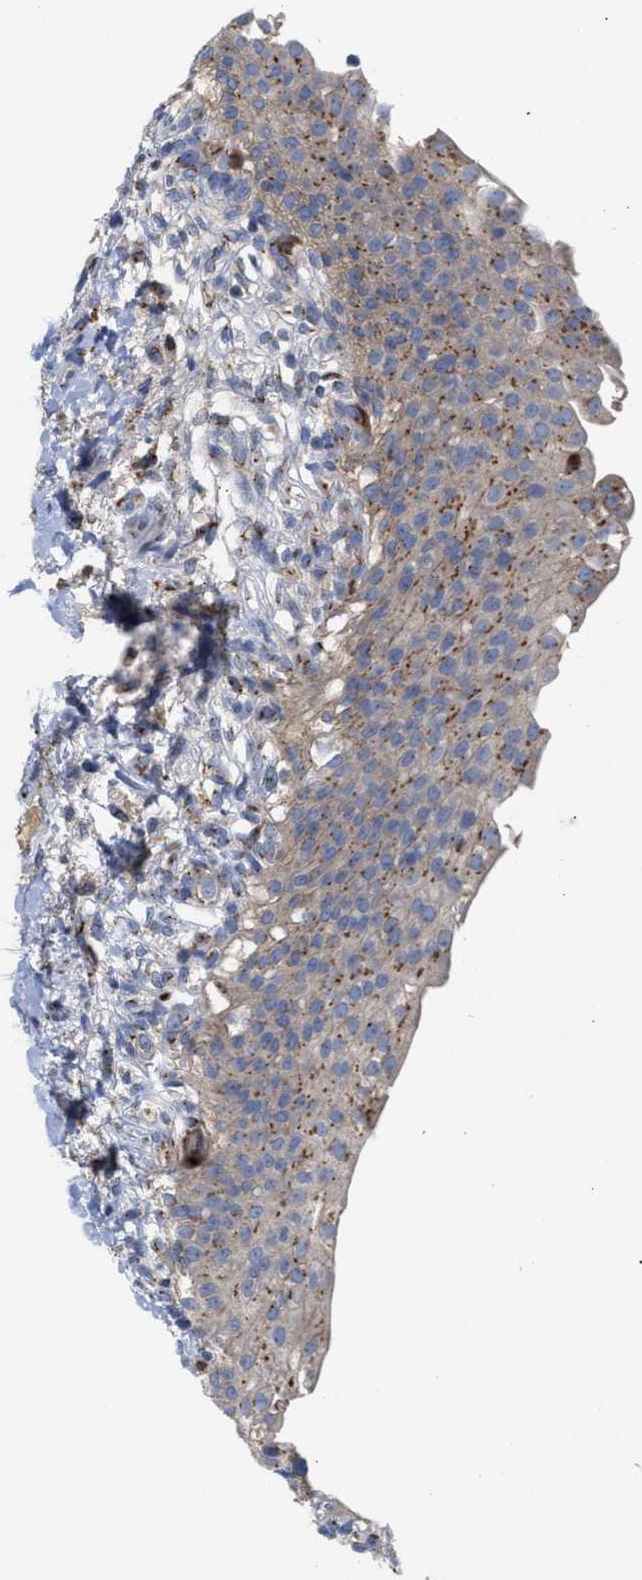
{"staining": {"intensity": "moderate", "quantity": "<25%", "location": "cytoplasmic/membranous"}, "tissue": "urinary bladder", "cell_type": "Urothelial cells", "image_type": "normal", "snomed": [{"axis": "morphology", "description": "Normal tissue, NOS"}, {"axis": "topography", "description": "Urinary bladder"}], "caption": "About <25% of urothelial cells in unremarkable human urinary bladder display moderate cytoplasmic/membranous protein staining as visualized by brown immunohistochemical staining.", "gene": "CCL2", "patient": {"sex": "female", "age": 60}}